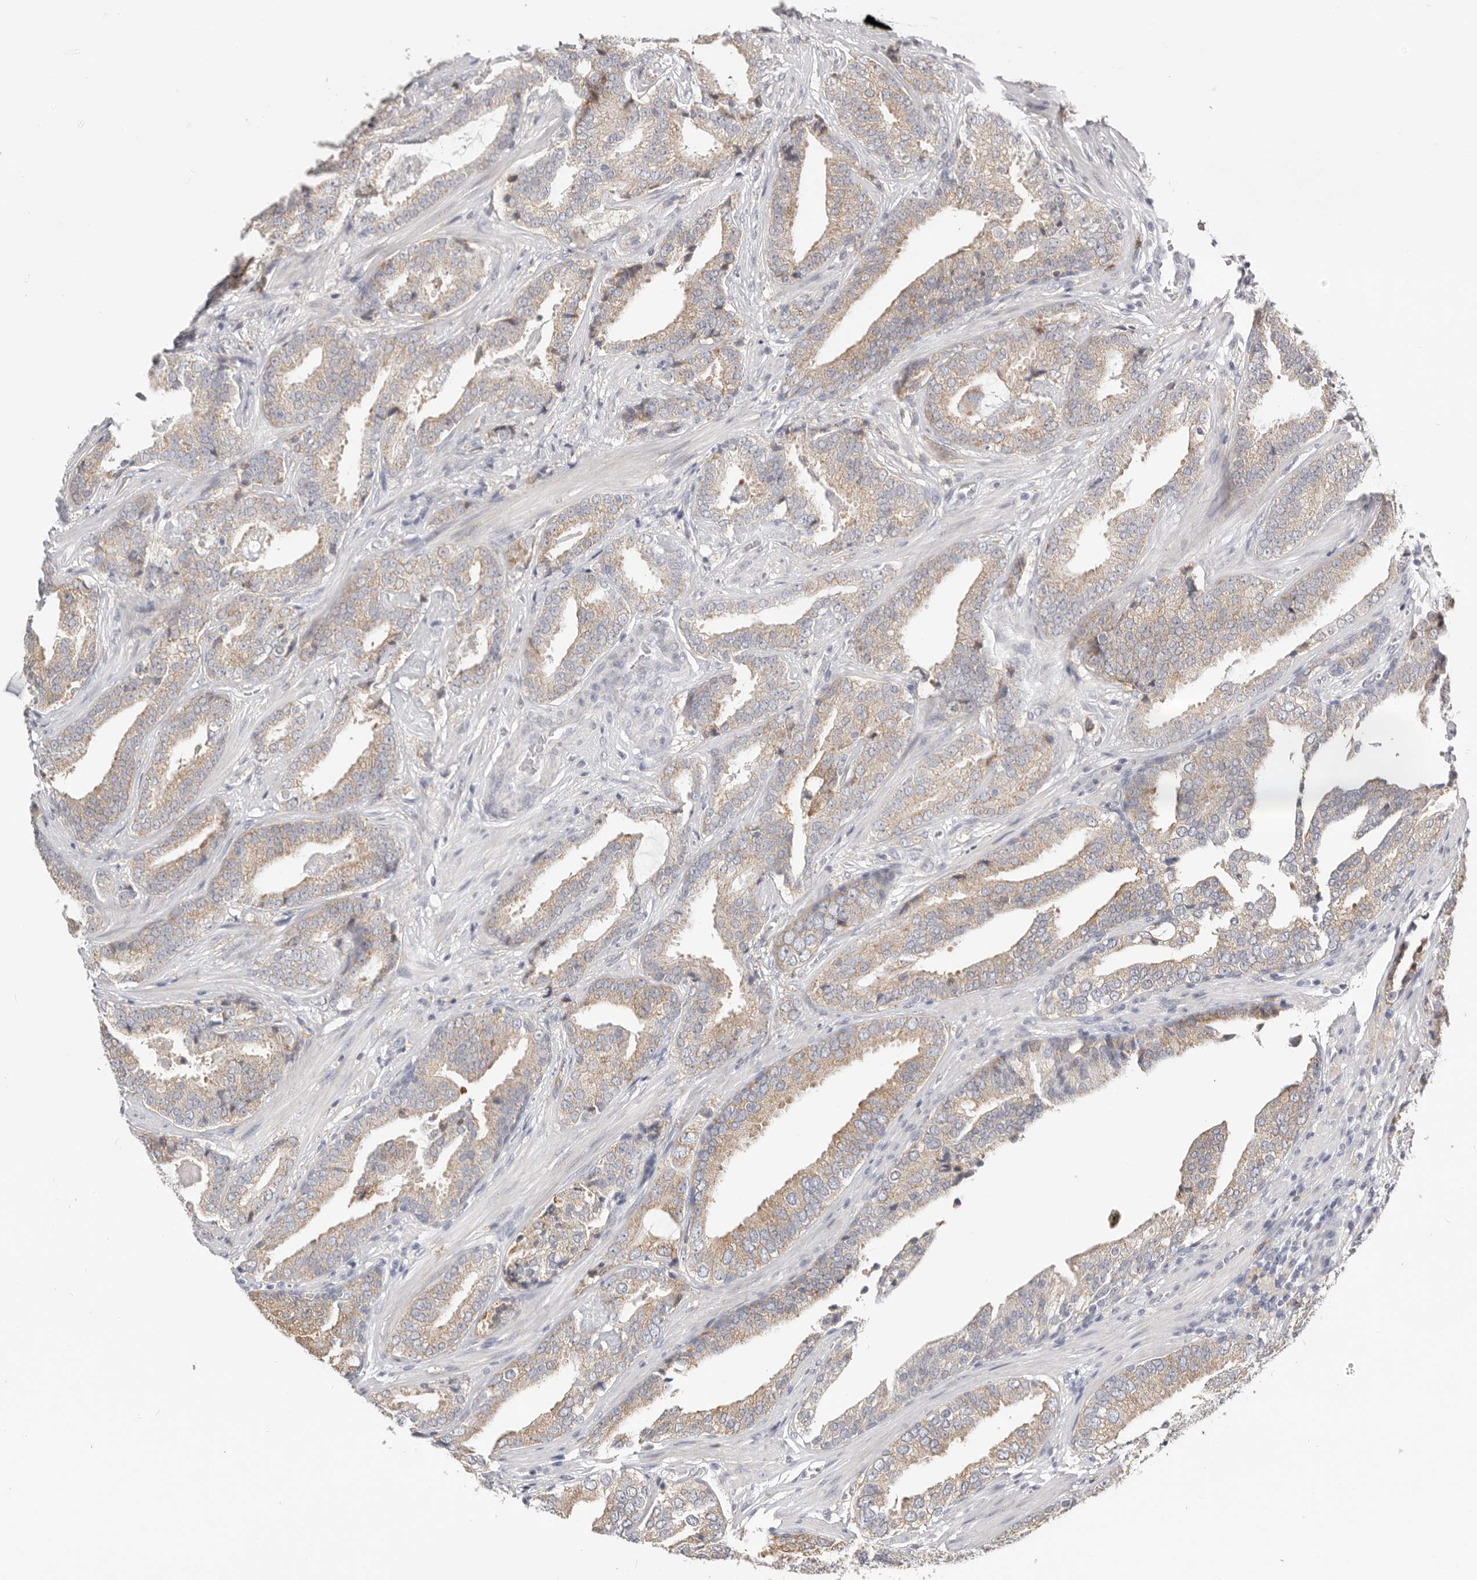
{"staining": {"intensity": "moderate", "quantity": ">75%", "location": "cytoplasmic/membranous"}, "tissue": "prostate cancer", "cell_type": "Tumor cells", "image_type": "cancer", "snomed": [{"axis": "morphology", "description": "Adenocarcinoma, Low grade"}, {"axis": "topography", "description": "Prostate"}], "caption": "Immunohistochemical staining of prostate cancer displays medium levels of moderate cytoplasmic/membranous protein expression in approximately >75% of tumor cells. Using DAB (brown) and hematoxylin (blue) stains, captured at high magnification using brightfield microscopy.", "gene": "IL32", "patient": {"sex": "male", "age": 67}}